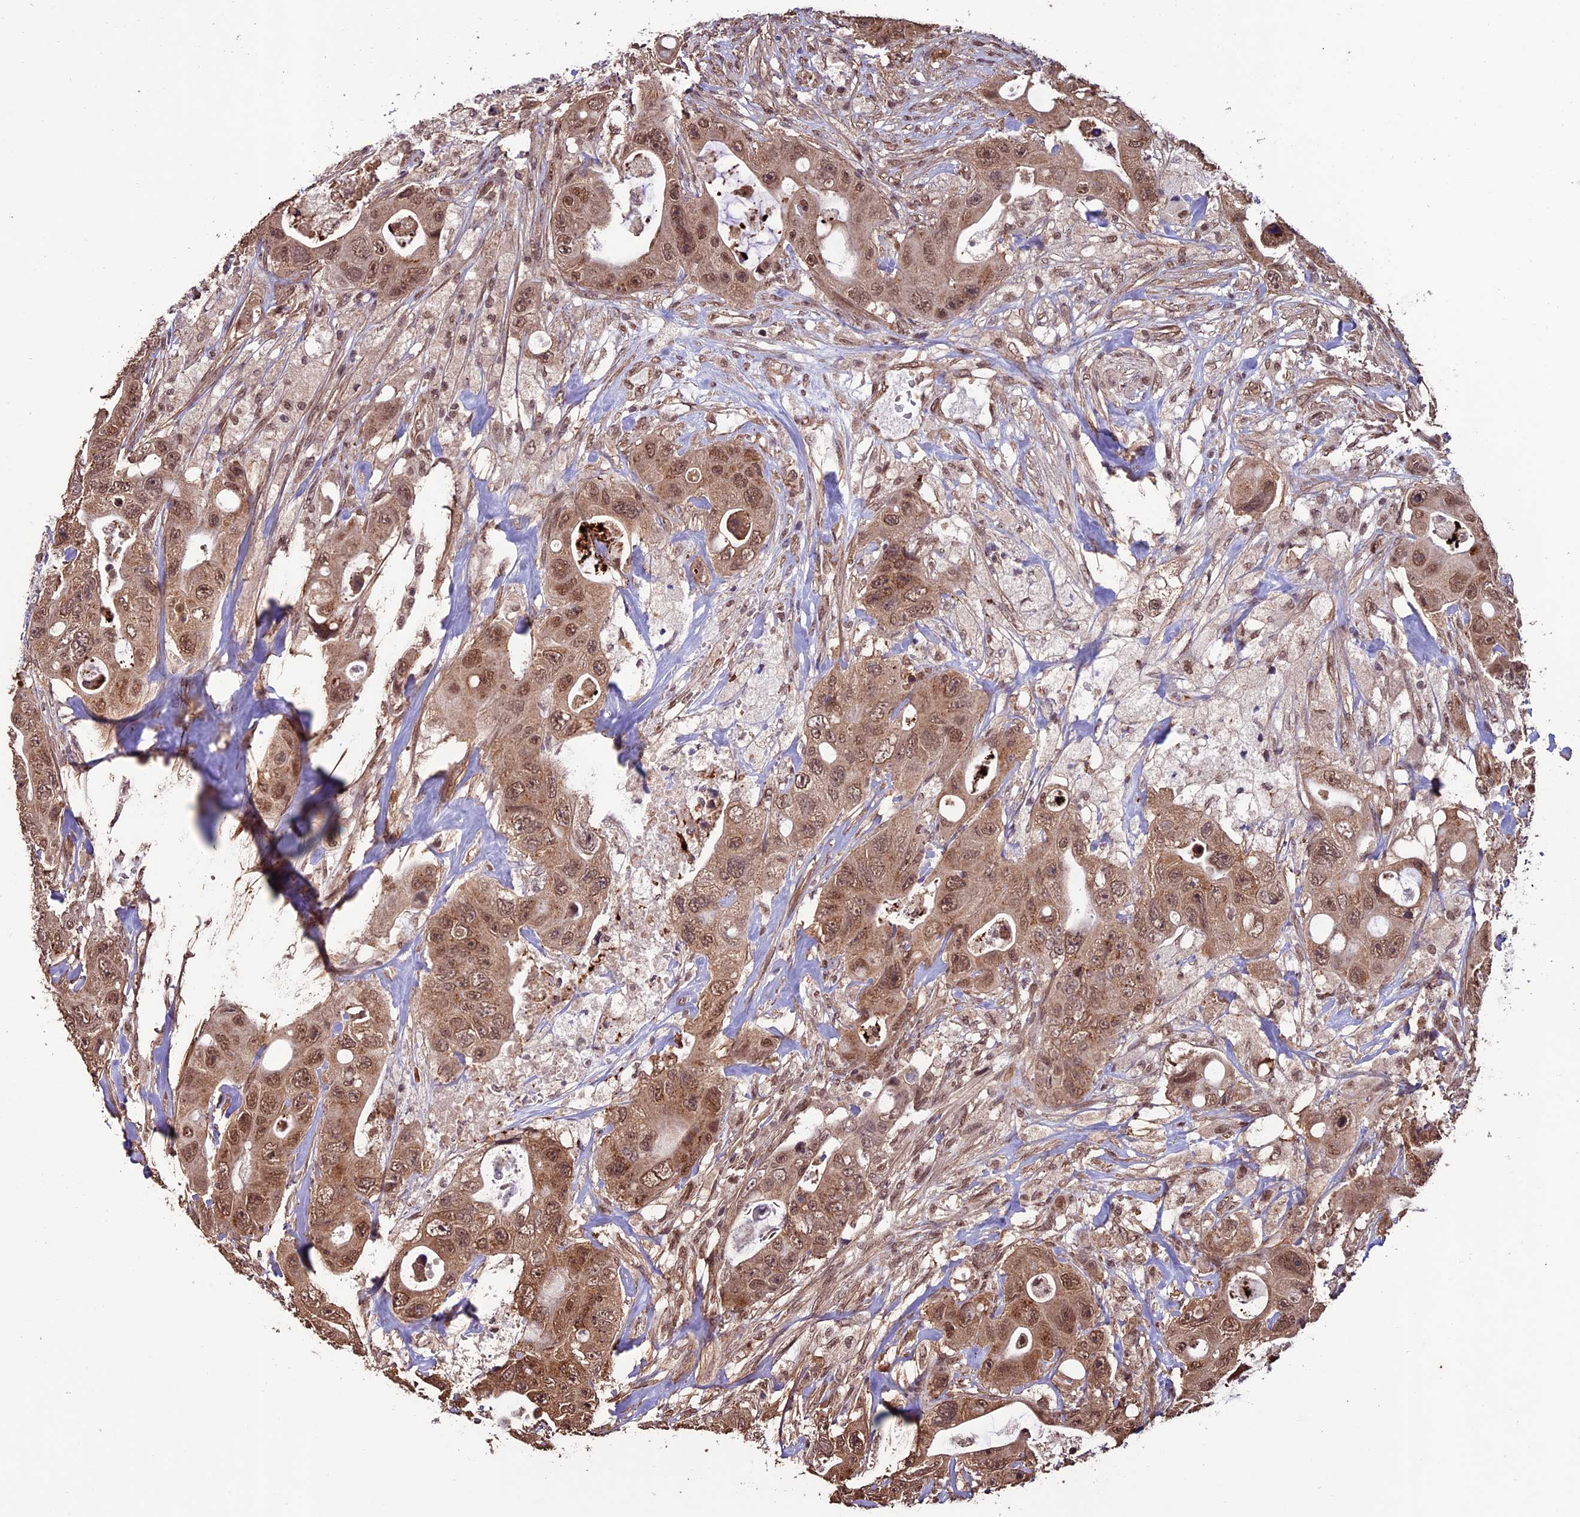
{"staining": {"intensity": "moderate", "quantity": ">75%", "location": "cytoplasmic/membranous,nuclear"}, "tissue": "colorectal cancer", "cell_type": "Tumor cells", "image_type": "cancer", "snomed": [{"axis": "morphology", "description": "Adenocarcinoma, NOS"}, {"axis": "topography", "description": "Colon"}], "caption": "Immunohistochemistry (IHC) micrograph of neoplastic tissue: colorectal cancer stained using immunohistochemistry (IHC) displays medium levels of moderate protein expression localized specifically in the cytoplasmic/membranous and nuclear of tumor cells, appearing as a cytoplasmic/membranous and nuclear brown color.", "gene": "CABIN1", "patient": {"sex": "female", "age": 46}}